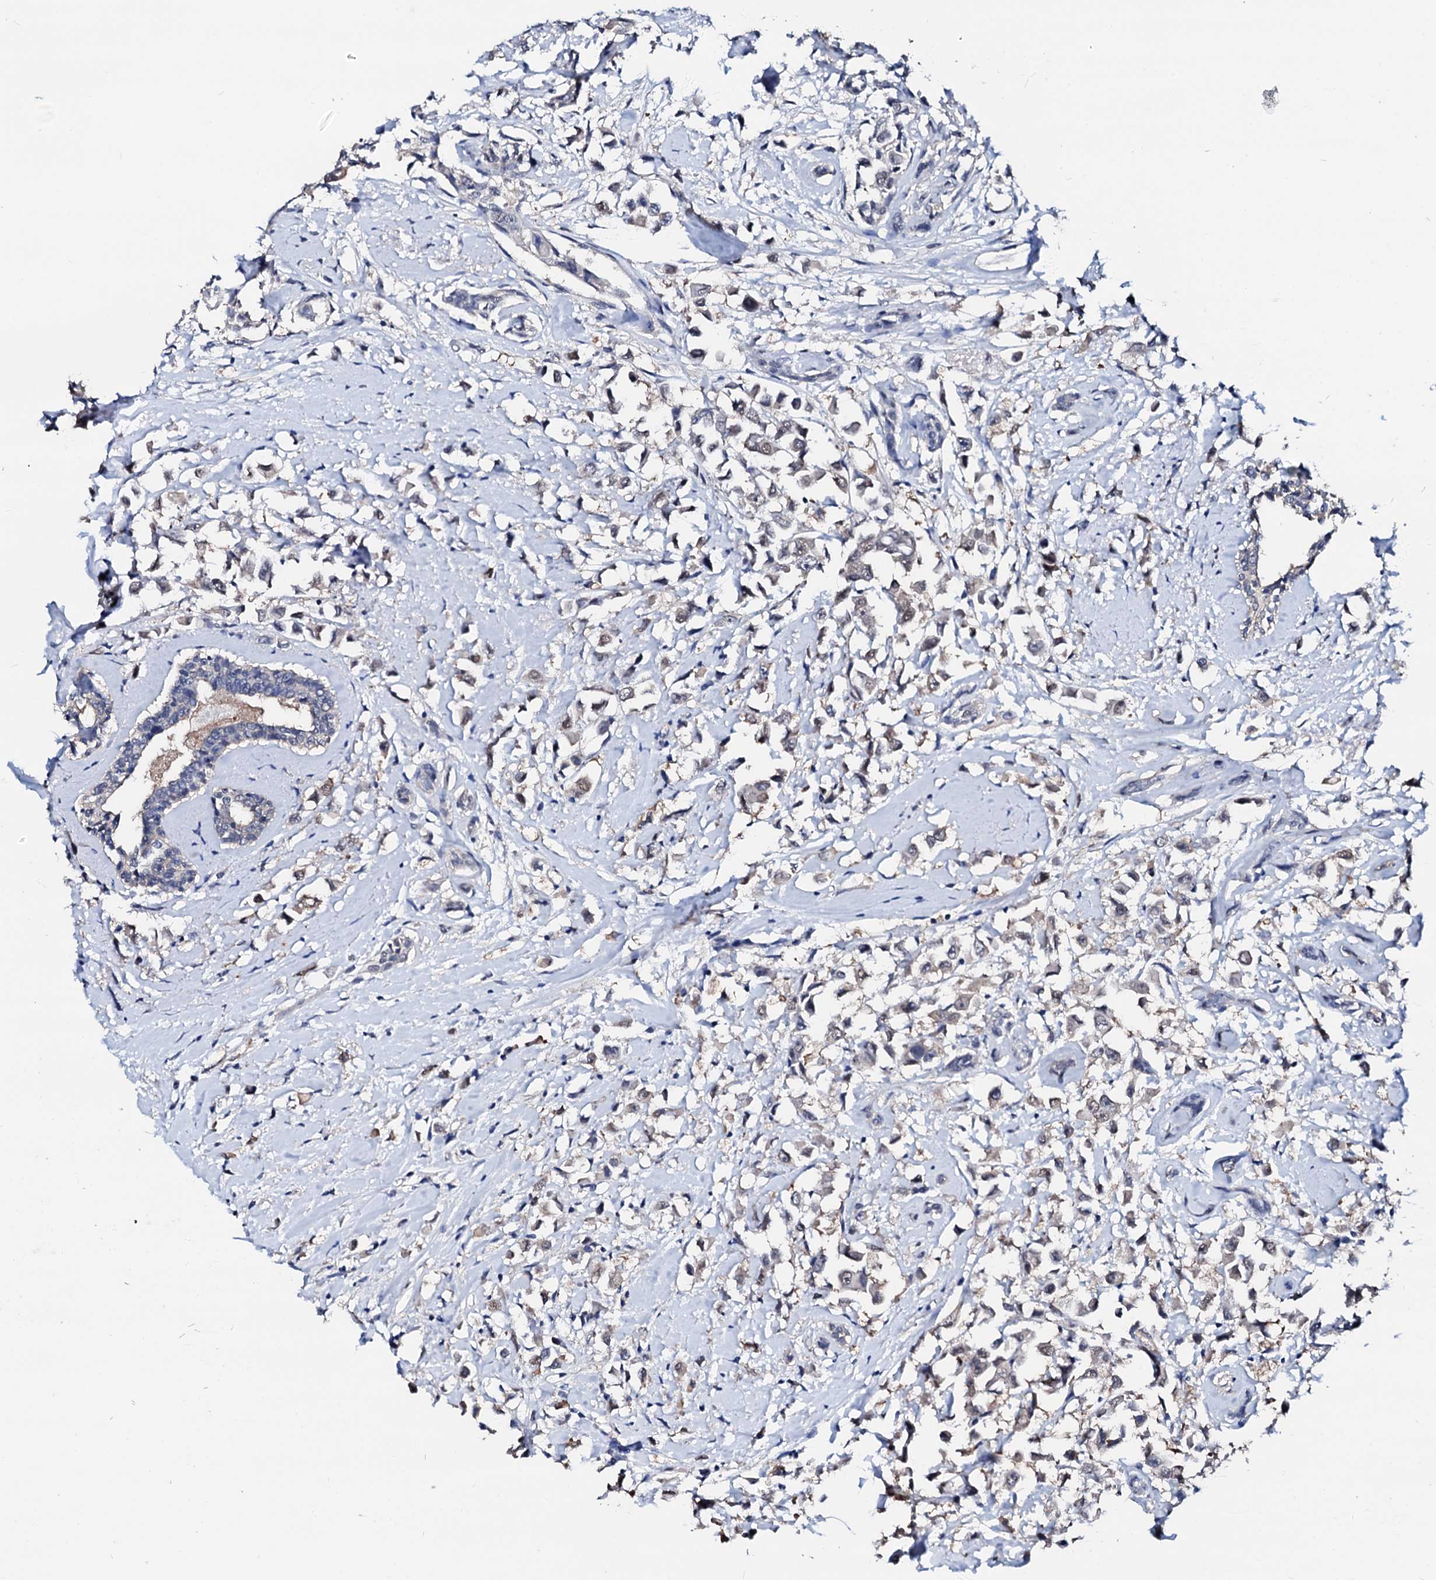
{"staining": {"intensity": "weak", "quantity": ">75%", "location": "cytoplasmic/membranous,nuclear"}, "tissue": "breast cancer", "cell_type": "Tumor cells", "image_type": "cancer", "snomed": [{"axis": "morphology", "description": "Duct carcinoma"}, {"axis": "topography", "description": "Breast"}], "caption": "This is an image of immunohistochemistry staining of breast cancer, which shows weak expression in the cytoplasmic/membranous and nuclear of tumor cells.", "gene": "CSN2", "patient": {"sex": "female", "age": 87}}